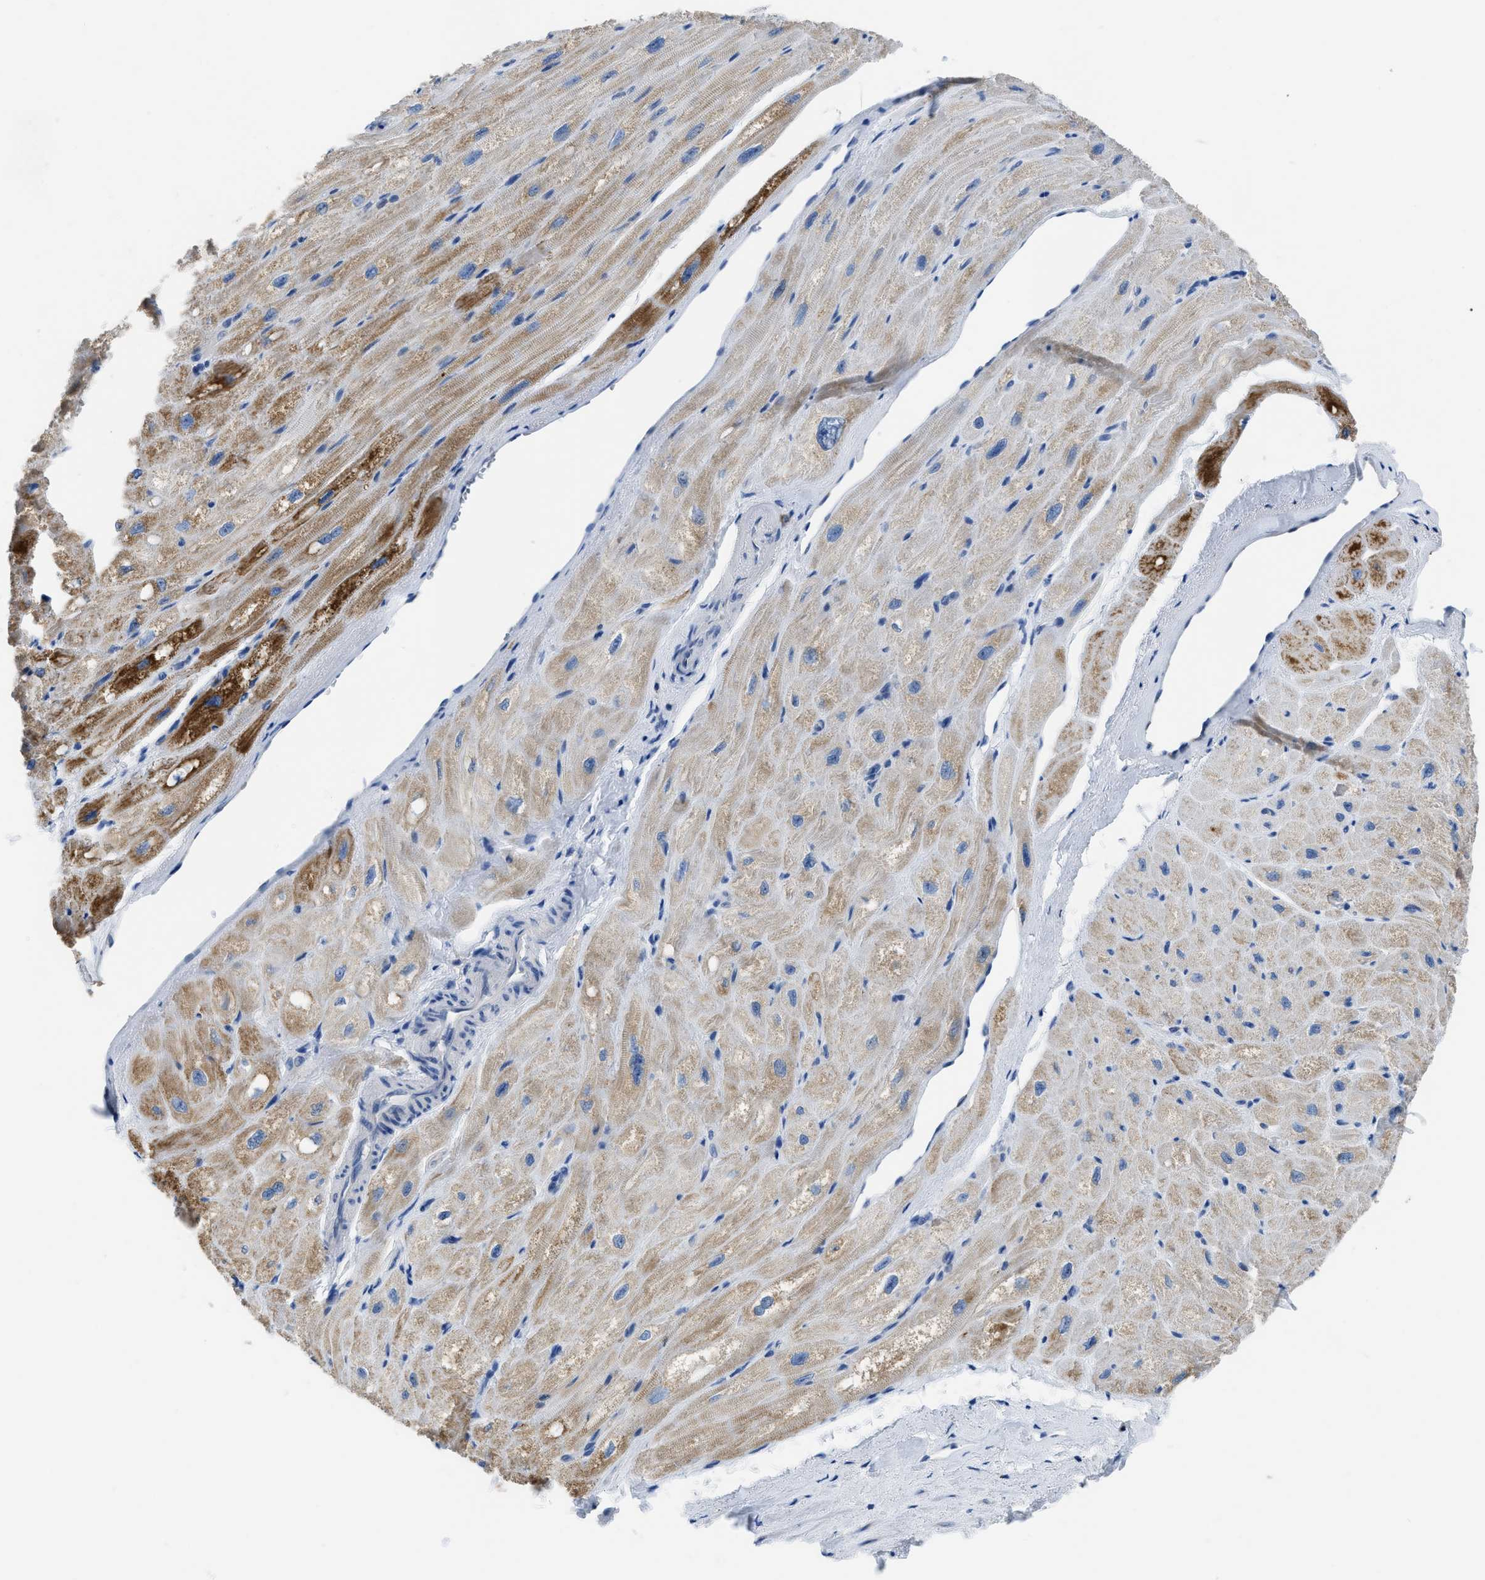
{"staining": {"intensity": "moderate", "quantity": "25%-75%", "location": "cytoplasmic/membranous"}, "tissue": "heart muscle", "cell_type": "Cardiomyocytes", "image_type": "normal", "snomed": [{"axis": "morphology", "description": "Normal tissue, NOS"}, {"axis": "topography", "description": "Heart"}], "caption": "A brown stain highlights moderate cytoplasmic/membranous staining of a protein in cardiomyocytes of normal human heart muscle.", "gene": "ETFA", "patient": {"sex": "male", "age": 49}}